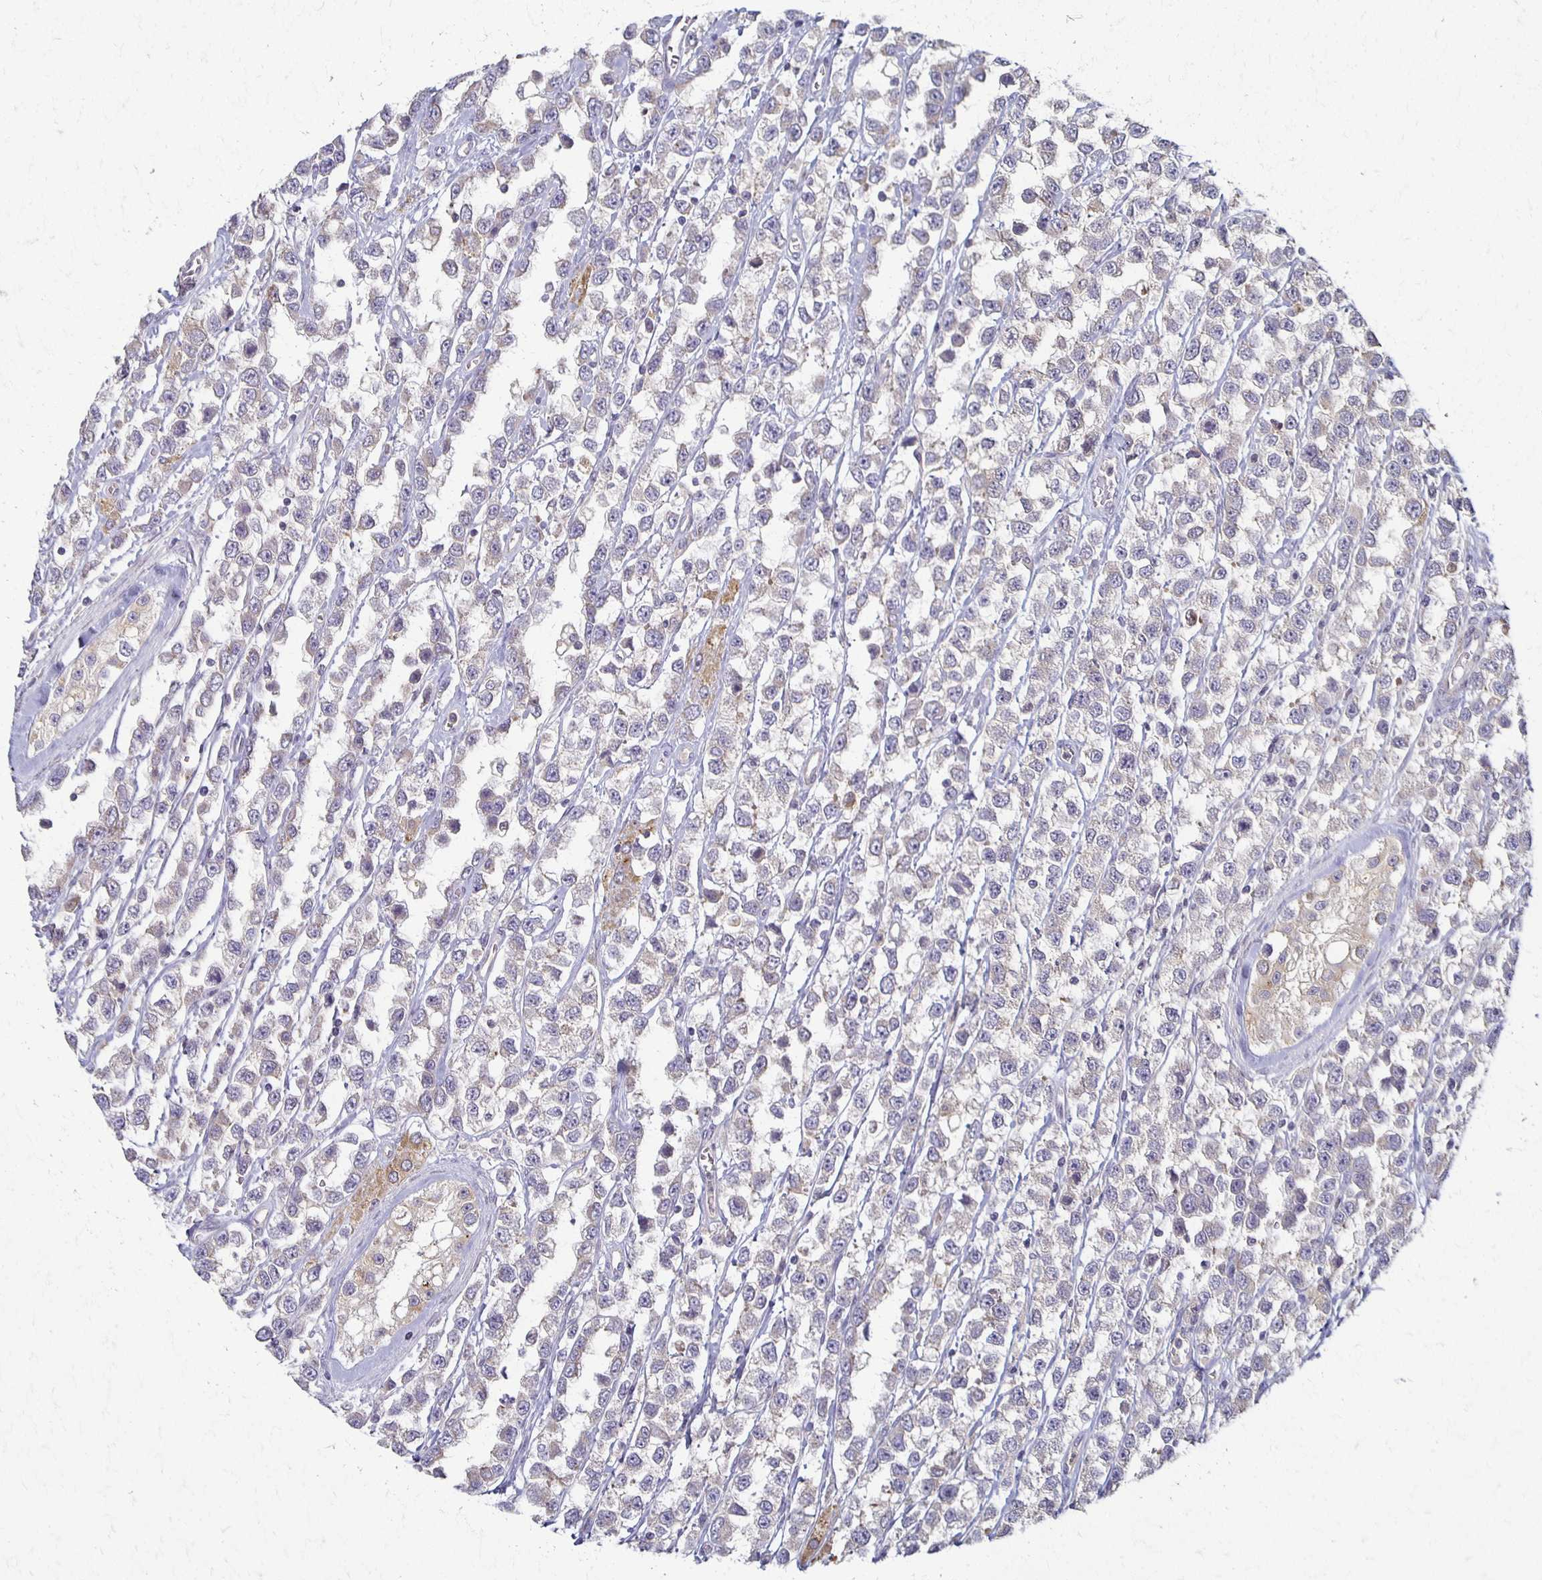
{"staining": {"intensity": "negative", "quantity": "none", "location": "none"}, "tissue": "testis cancer", "cell_type": "Tumor cells", "image_type": "cancer", "snomed": [{"axis": "morphology", "description": "Seminoma, NOS"}, {"axis": "topography", "description": "Testis"}], "caption": "An immunohistochemistry histopathology image of testis cancer is shown. There is no staining in tumor cells of testis cancer.", "gene": "GPX4", "patient": {"sex": "male", "age": 34}}